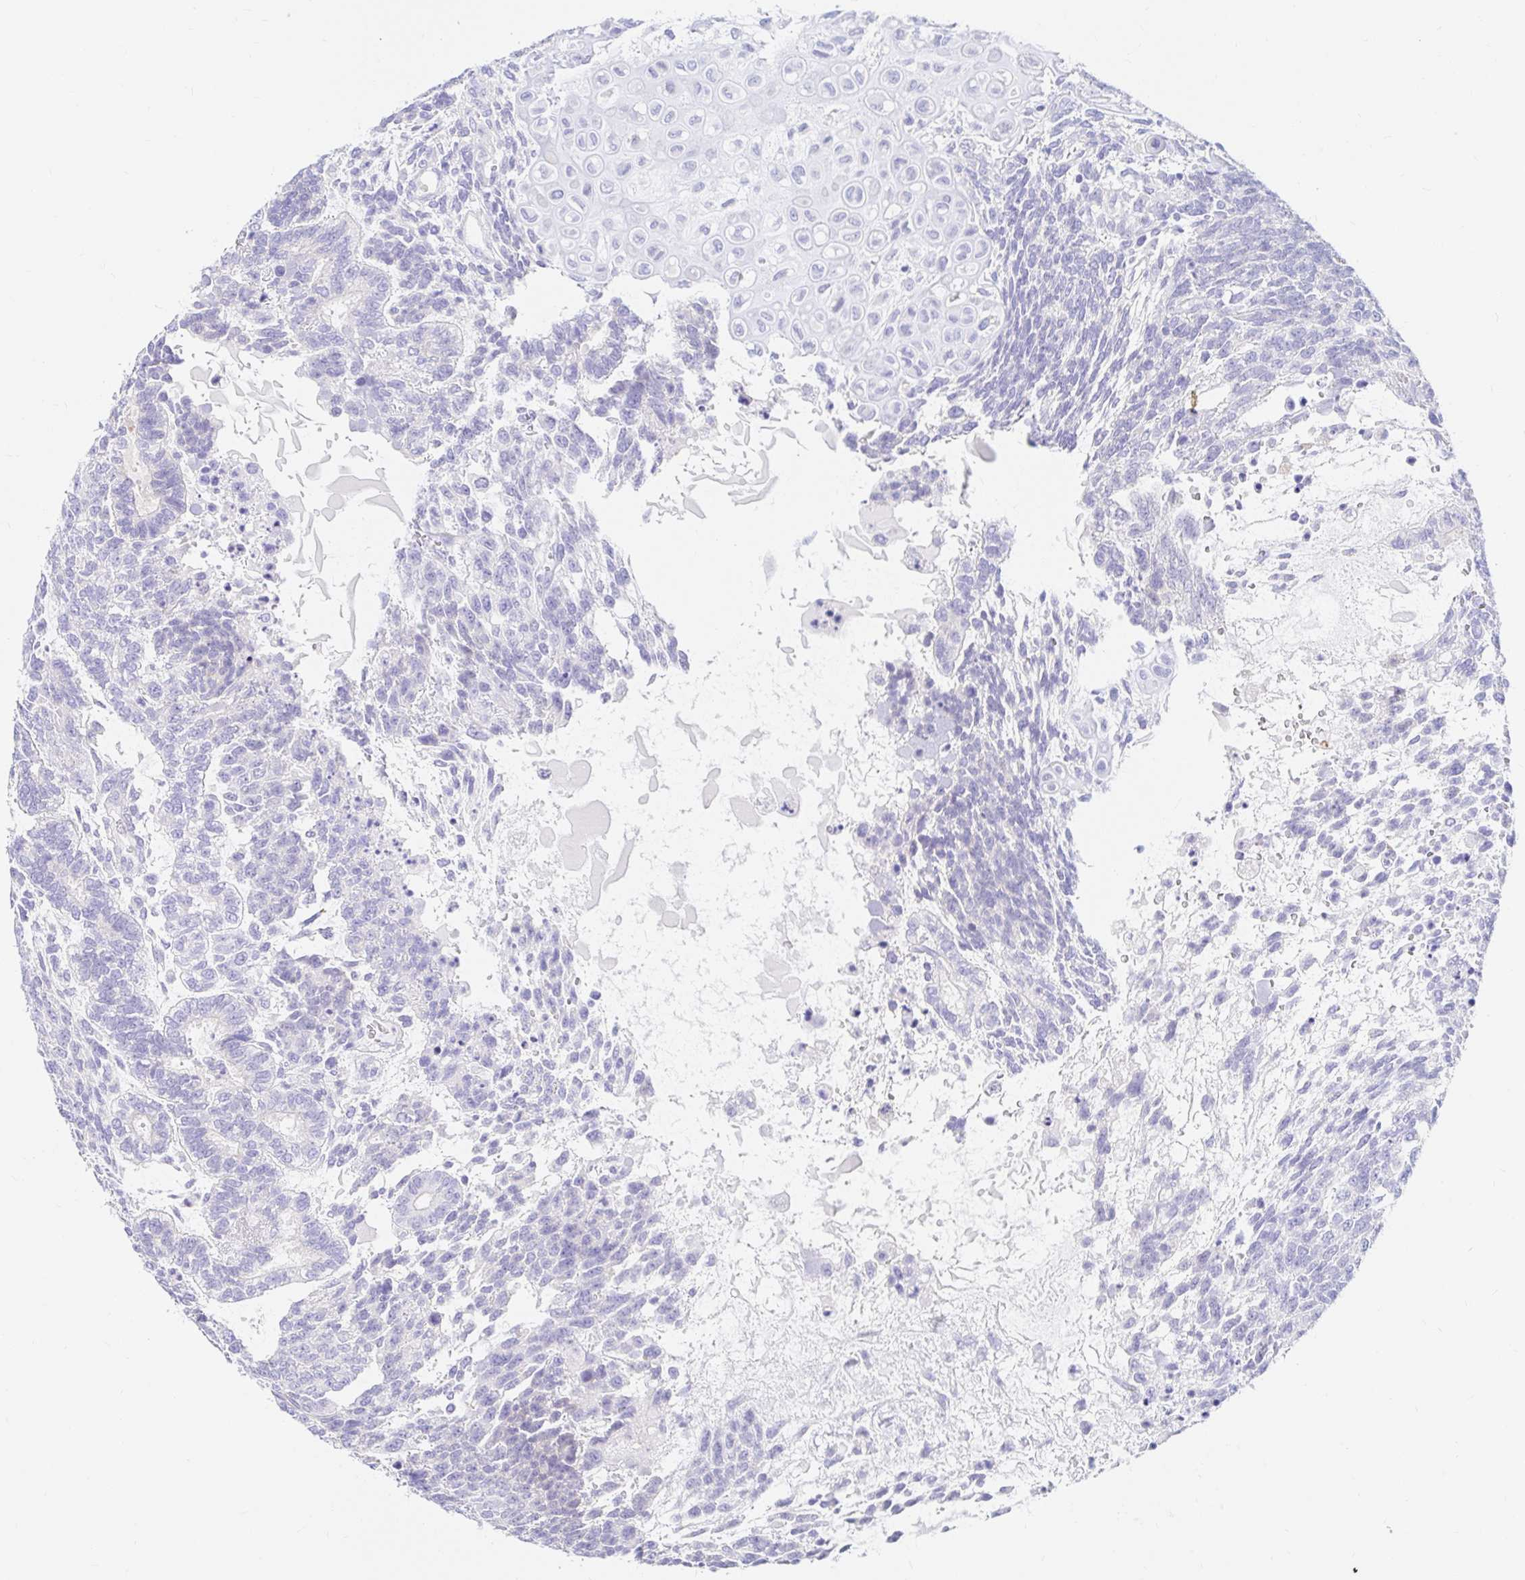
{"staining": {"intensity": "negative", "quantity": "none", "location": "none"}, "tissue": "testis cancer", "cell_type": "Tumor cells", "image_type": "cancer", "snomed": [{"axis": "morphology", "description": "Carcinoma, Embryonal, NOS"}, {"axis": "topography", "description": "Testis"}], "caption": "The immunohistochemistry (IHC) image has no significant staining in tumor cells of testis cancer tissue.", "gene": "PPP1R1B", "patient": {"sex": "male", "age": 23}}